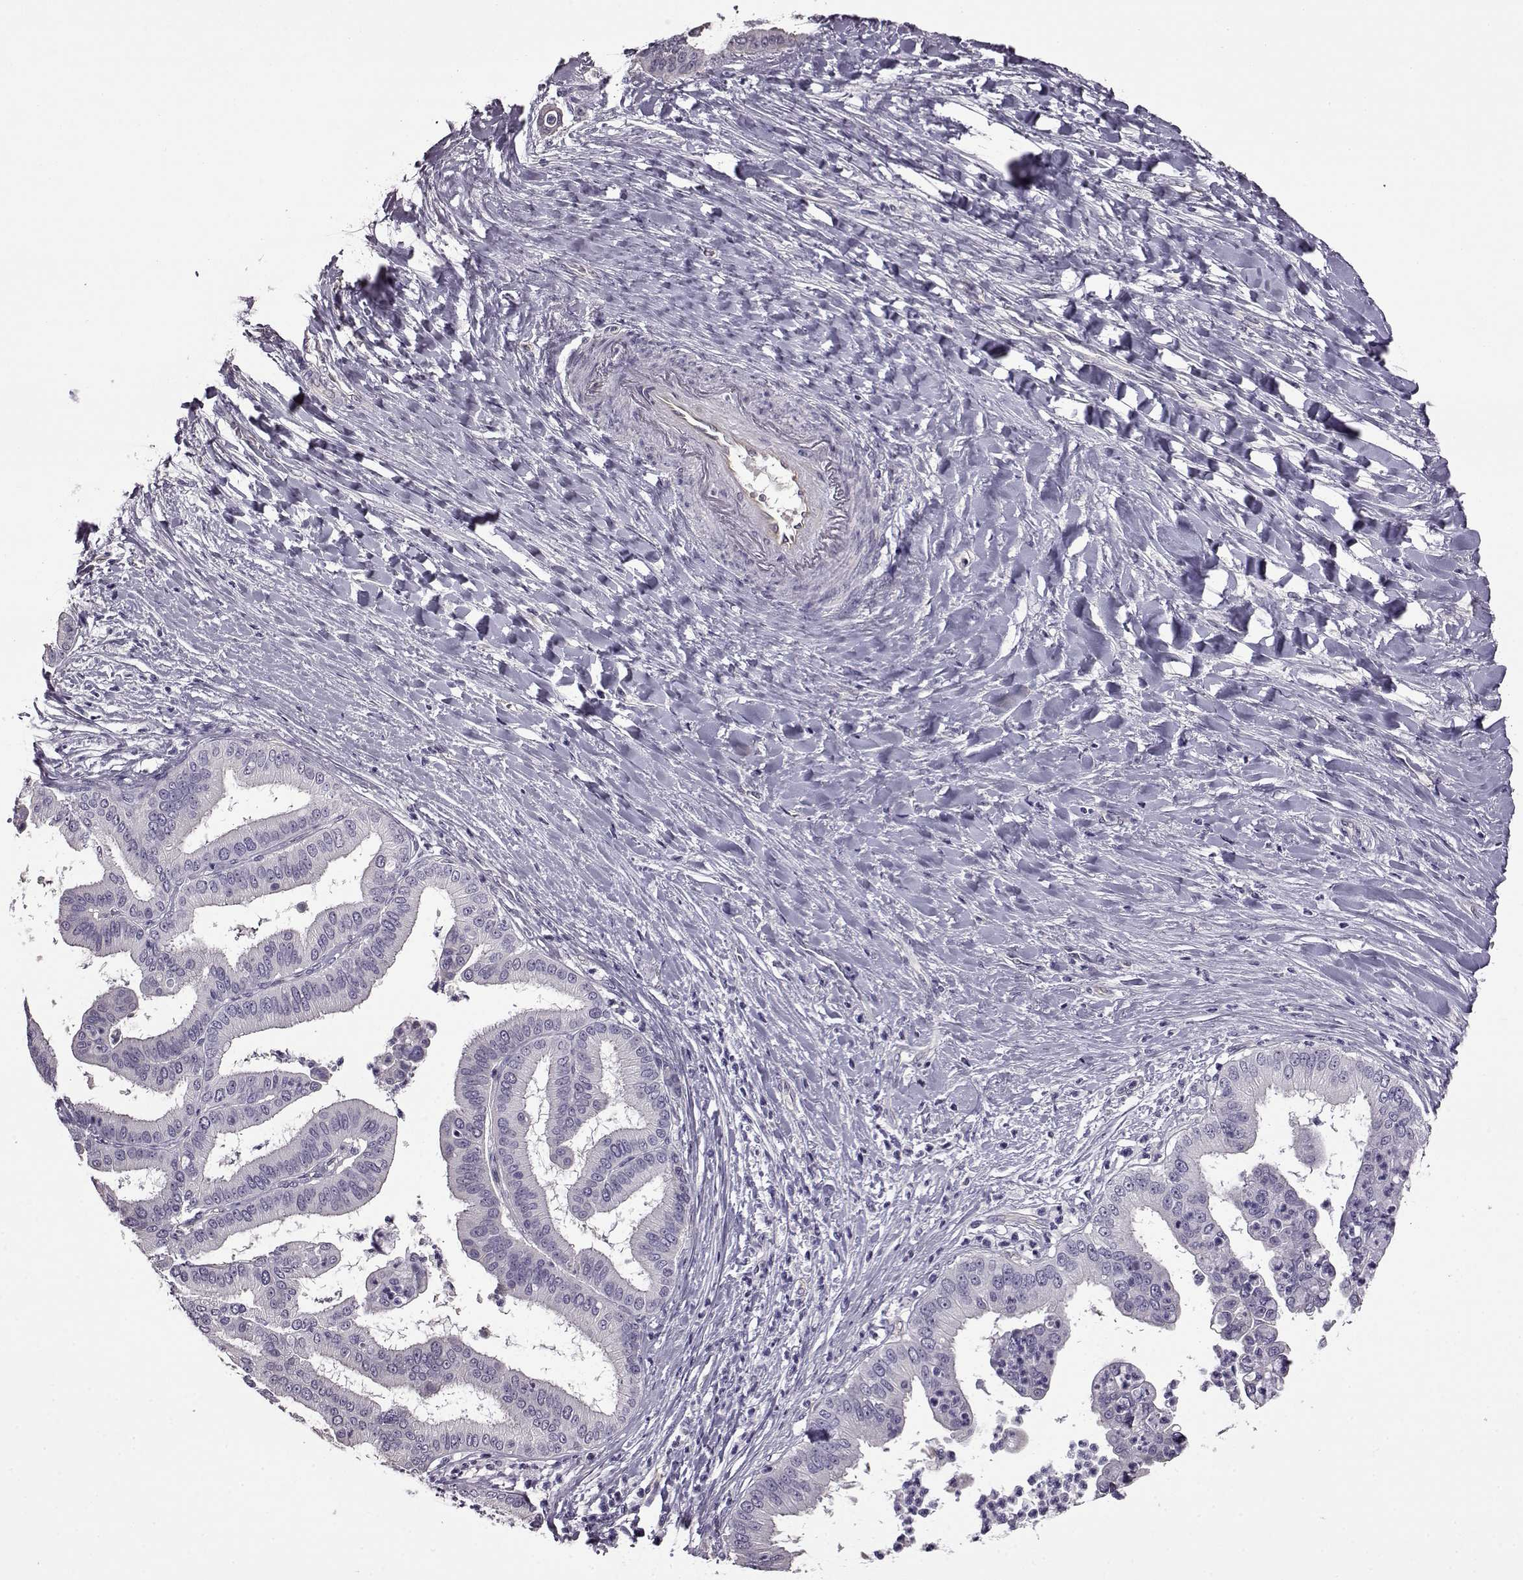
{"staining": {"intensity": "negative", "quantity": "none", "location": "none"}, "tissue": "liver cancer", "cell_type": "Tumor cells", "image_type": "cancer", "snomed": [{"axis": "morphology", "description": "Cholangiocarcinoma"}, {"axis": "topography", "description": "Liver"}], "caption": "Micrograph shows no protein staining in tumor cells of liver cholangiocarcinoma tissue.", "gene": "EDDM3B", "patient": {"sex": "female", "age": 54}}